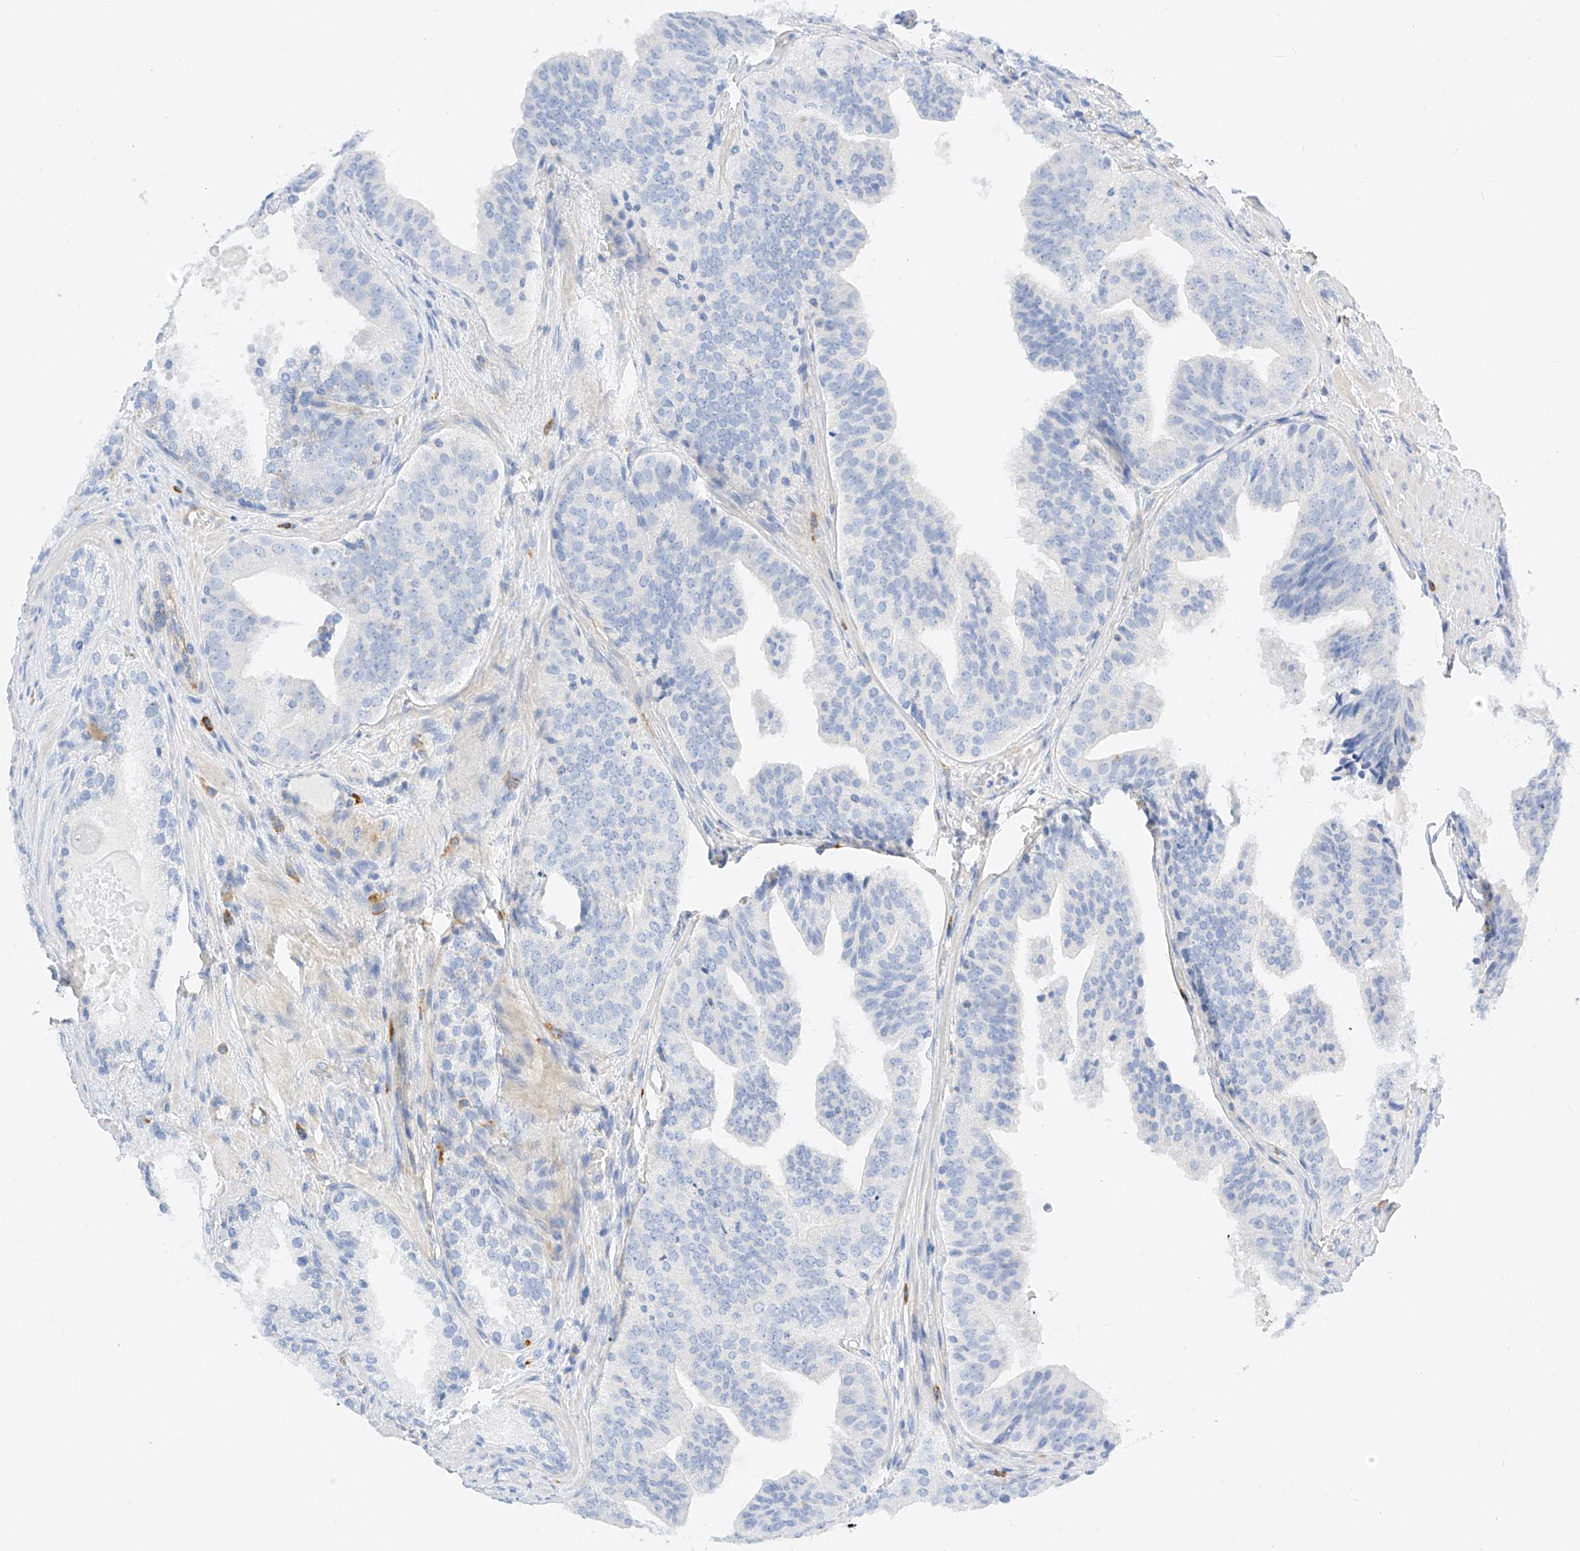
{"staining": {"intensity": "negative", "quantity": "none", "location": "none"}, "tissue": "prostate cancer", "cell_type": "Tumor cells", "image_type": "cancer", "snomed": [{"axis": "morphology", "description": "Normal morphology"}, {"axis": "morphology", "description": "Adenocarcinoma, Low grade"}, {"axis": "topography", "description": "Prostate"}], "caption": "This is a image of immunohistochemistry staining of adenocarcinoma (low-grade) (prostate), which shows no positivity in tumor cells.", "gene": "CDCP2", "patient": {"sex": "male", "age": 72}}